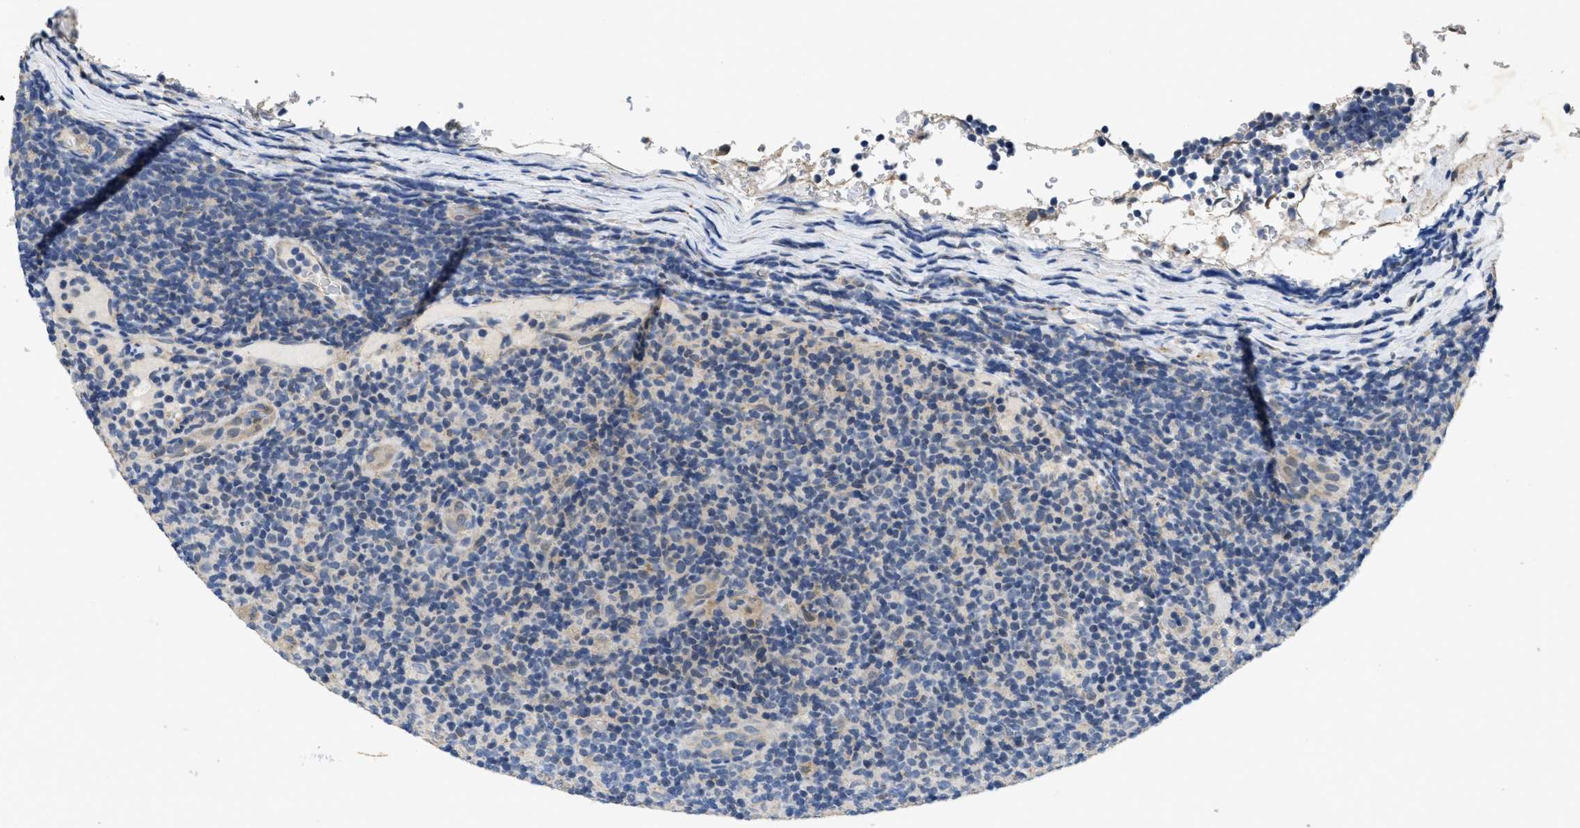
{"staining": {"intensity": "negative", "quantity": "none", "location": "none"}, "tissue": "lymphoma", "cell_type": "Tumor cells", "image_type": "cancer", "snomed": [{"axis": "morphology", "description": "Malignant lymphoma, non-Hodgkin's type, Low grade"}, {"axis": "topography", "description": "Lymph node"}], "caption": "Histopathology image shows no significant protein expression in tumor cells of low-grade malignant lymphoma, non-Hodgkin's type. (DAB immunohistochemistry (IHC) visualized using brightfield microscopy, high magnification).", "gene": "PAPOLG", "patient": {"sex": "male", "age": 83}}